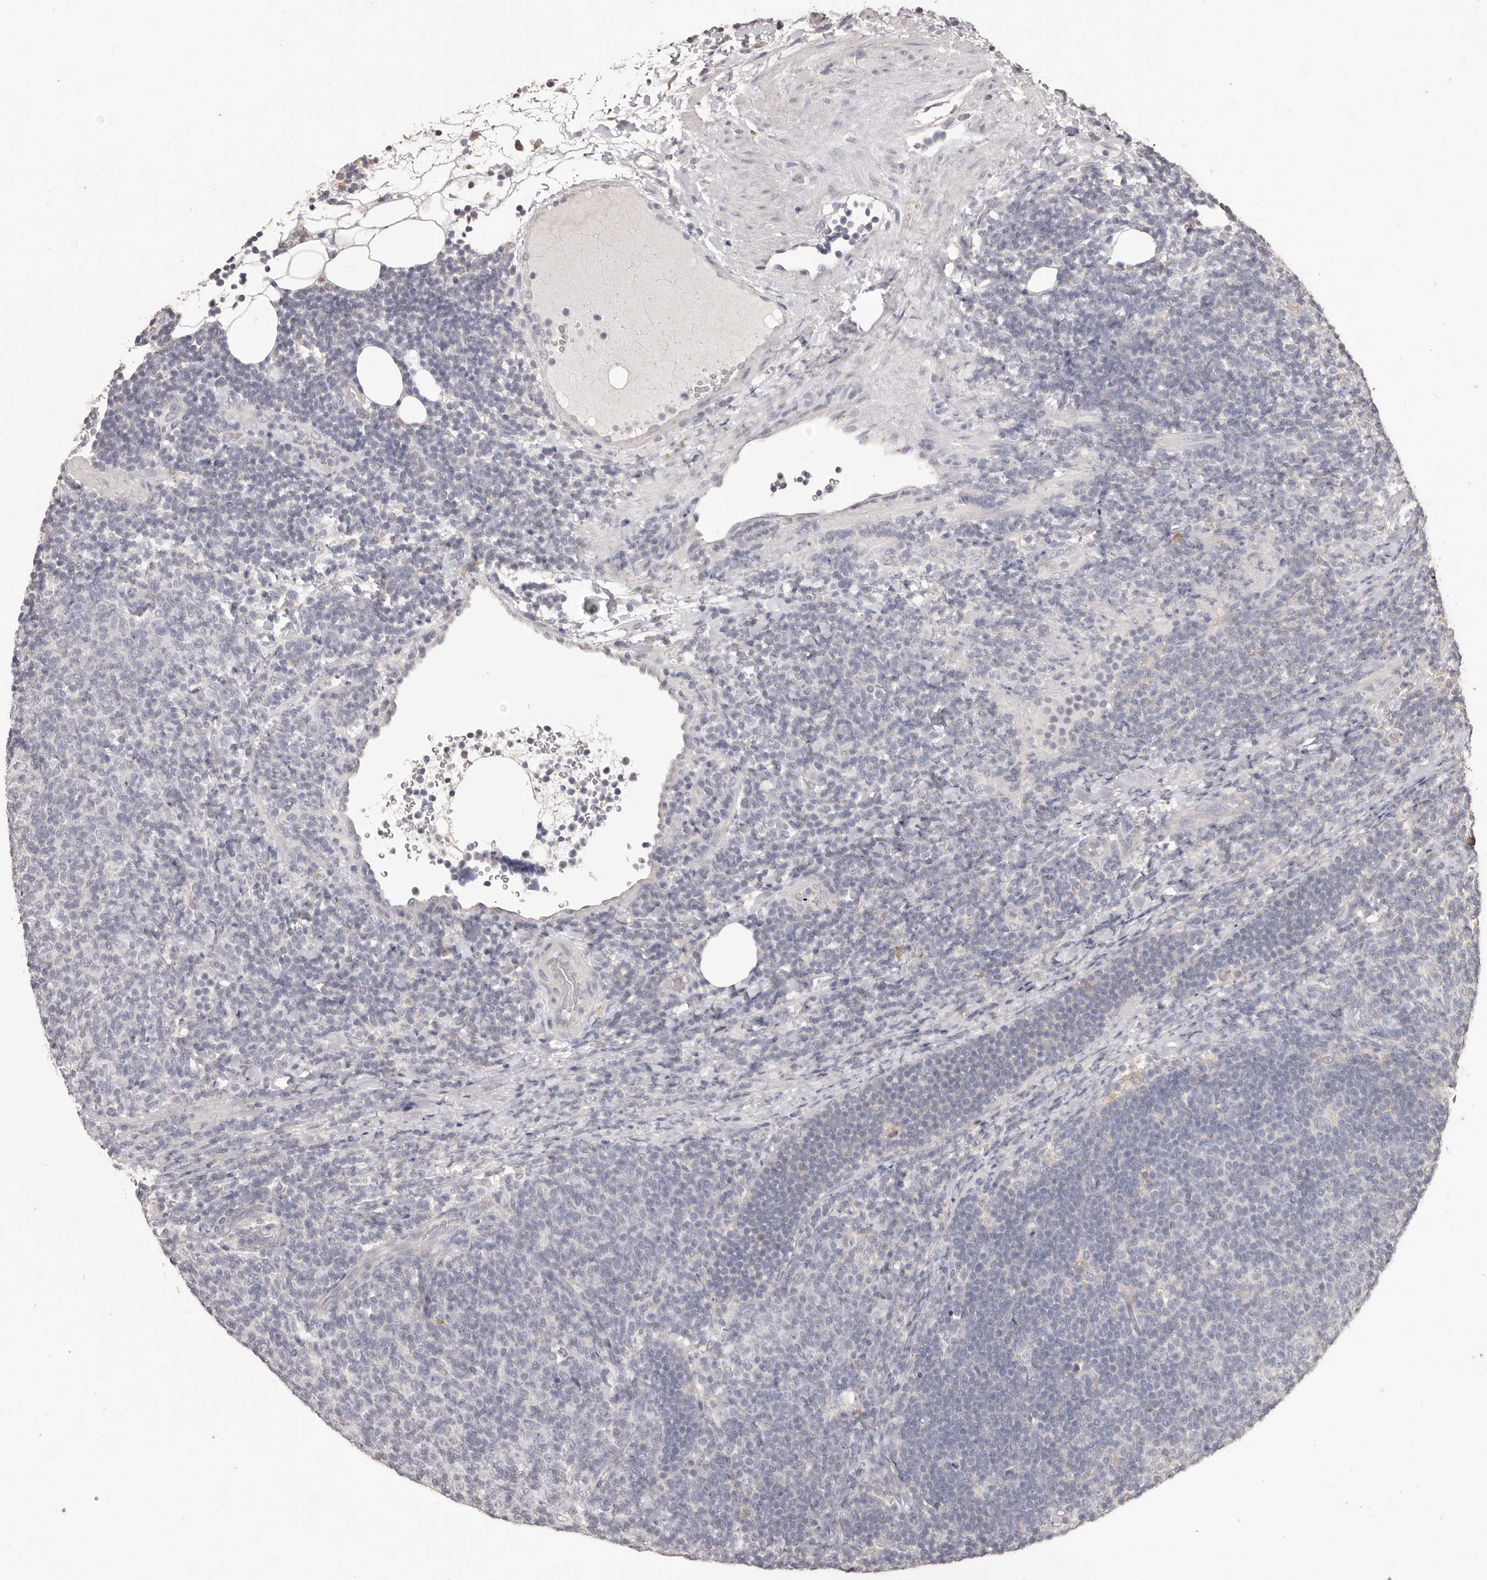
{"staining": {"intensity": "negative", "quantity": "none", "location": "none"}, "tissue": "lymphoma", "cell_type": "Tumor cells", "image_type": "cancer", "snomed": [{"axis": "morphology", "description": "Malignant lymphoma, non-Hodgkin's type, Low grade"}, {"axis": "topography", "description": "Lymph node"}], "caption": "An IHC image of malignant lymphoma, non-Hodgkin's type (low-grade) is shown. There is no staining in tumor cells of malignant lymphoma, non-Hodgkin's type (low-grade).", "gene": "PRSS27", "patient": {"sex": "male", "age": 66}}